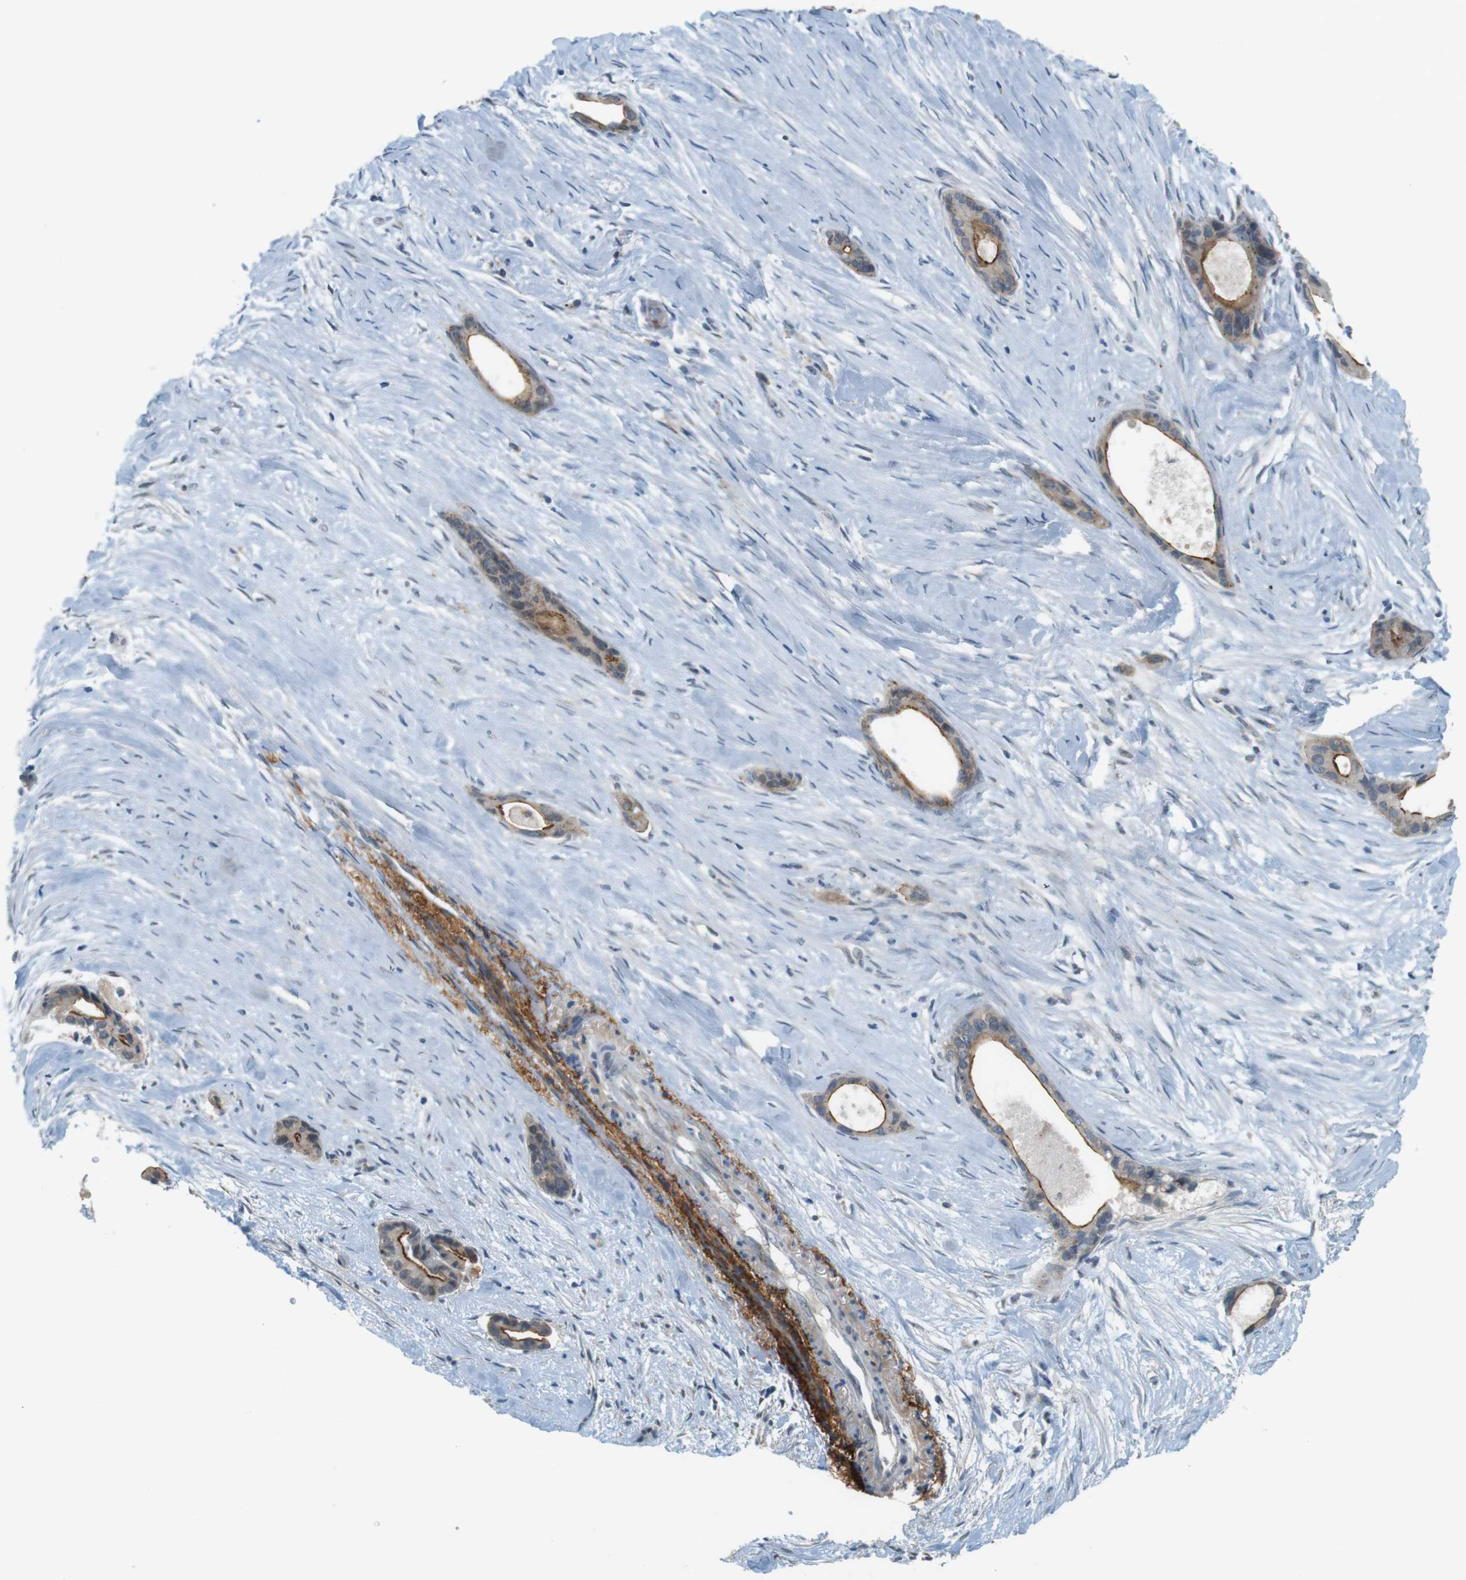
{"staining": {"intensity": "moderate", "quantity": ">75%", "location": "cytoplasmic/membranous"}, "tissue": "liver cancer", "cell_type": "Tumor cells", "image_type": "cancer", "snomed": [{"axis": "morphology", "description": "Cholangiocarcinoma"}, {"axis": "topography", "description": "Liver"}], "caption": "There is medium levels of moderate cytoplasmic/membranous staining in tumor cells of liver cancer, as demonstrated by immunohistochemical staining (brown color).", "gene": "UGT8", "patient": {"sex": "female", "age": 55}}